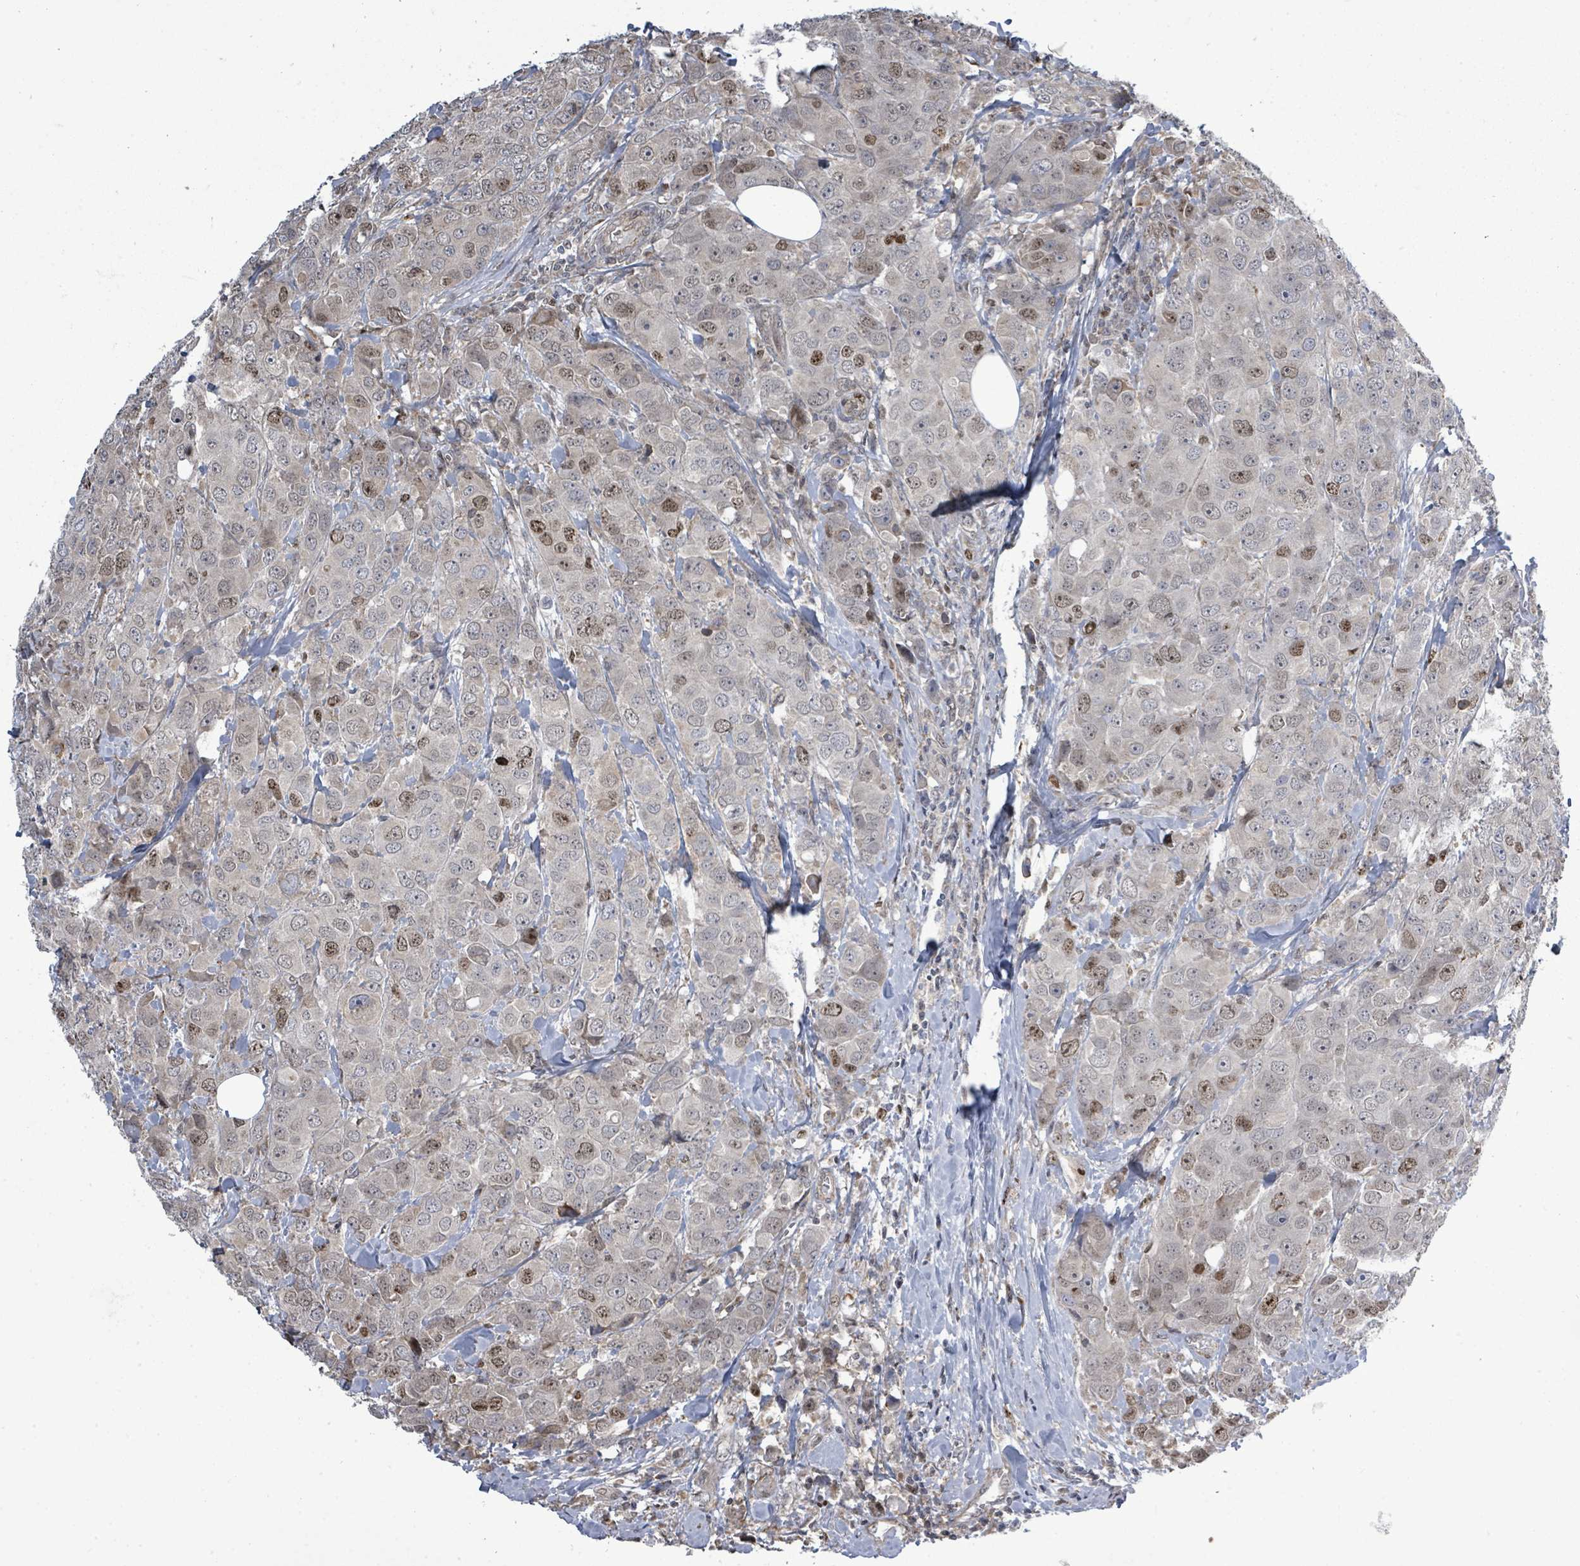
{"staining": {"intensity": "moderate", "quantity": "<25%", "location": "nuclear"}, "tissue": "breast cancer", "cell_type": "Tumor cells", "image_type": "cancer", "snomed": [{"axis": "morphology", "description": "Duct carcinoma"}, {"axis": "topography", "description": "Breast"}], "caption": "Immunohistochemistry (IHC) of breast cancer (invasive ductal carcinoma) exhibits low levels of moderate nuclear positivity in about <25% of tumor cells. Using DAB (brown) and hematoxylin (blue) stains, captured at high magnification using brightfield microscopy.", "gene": "PAPSS1", "patient": {"sex": "female", "age": 43}}